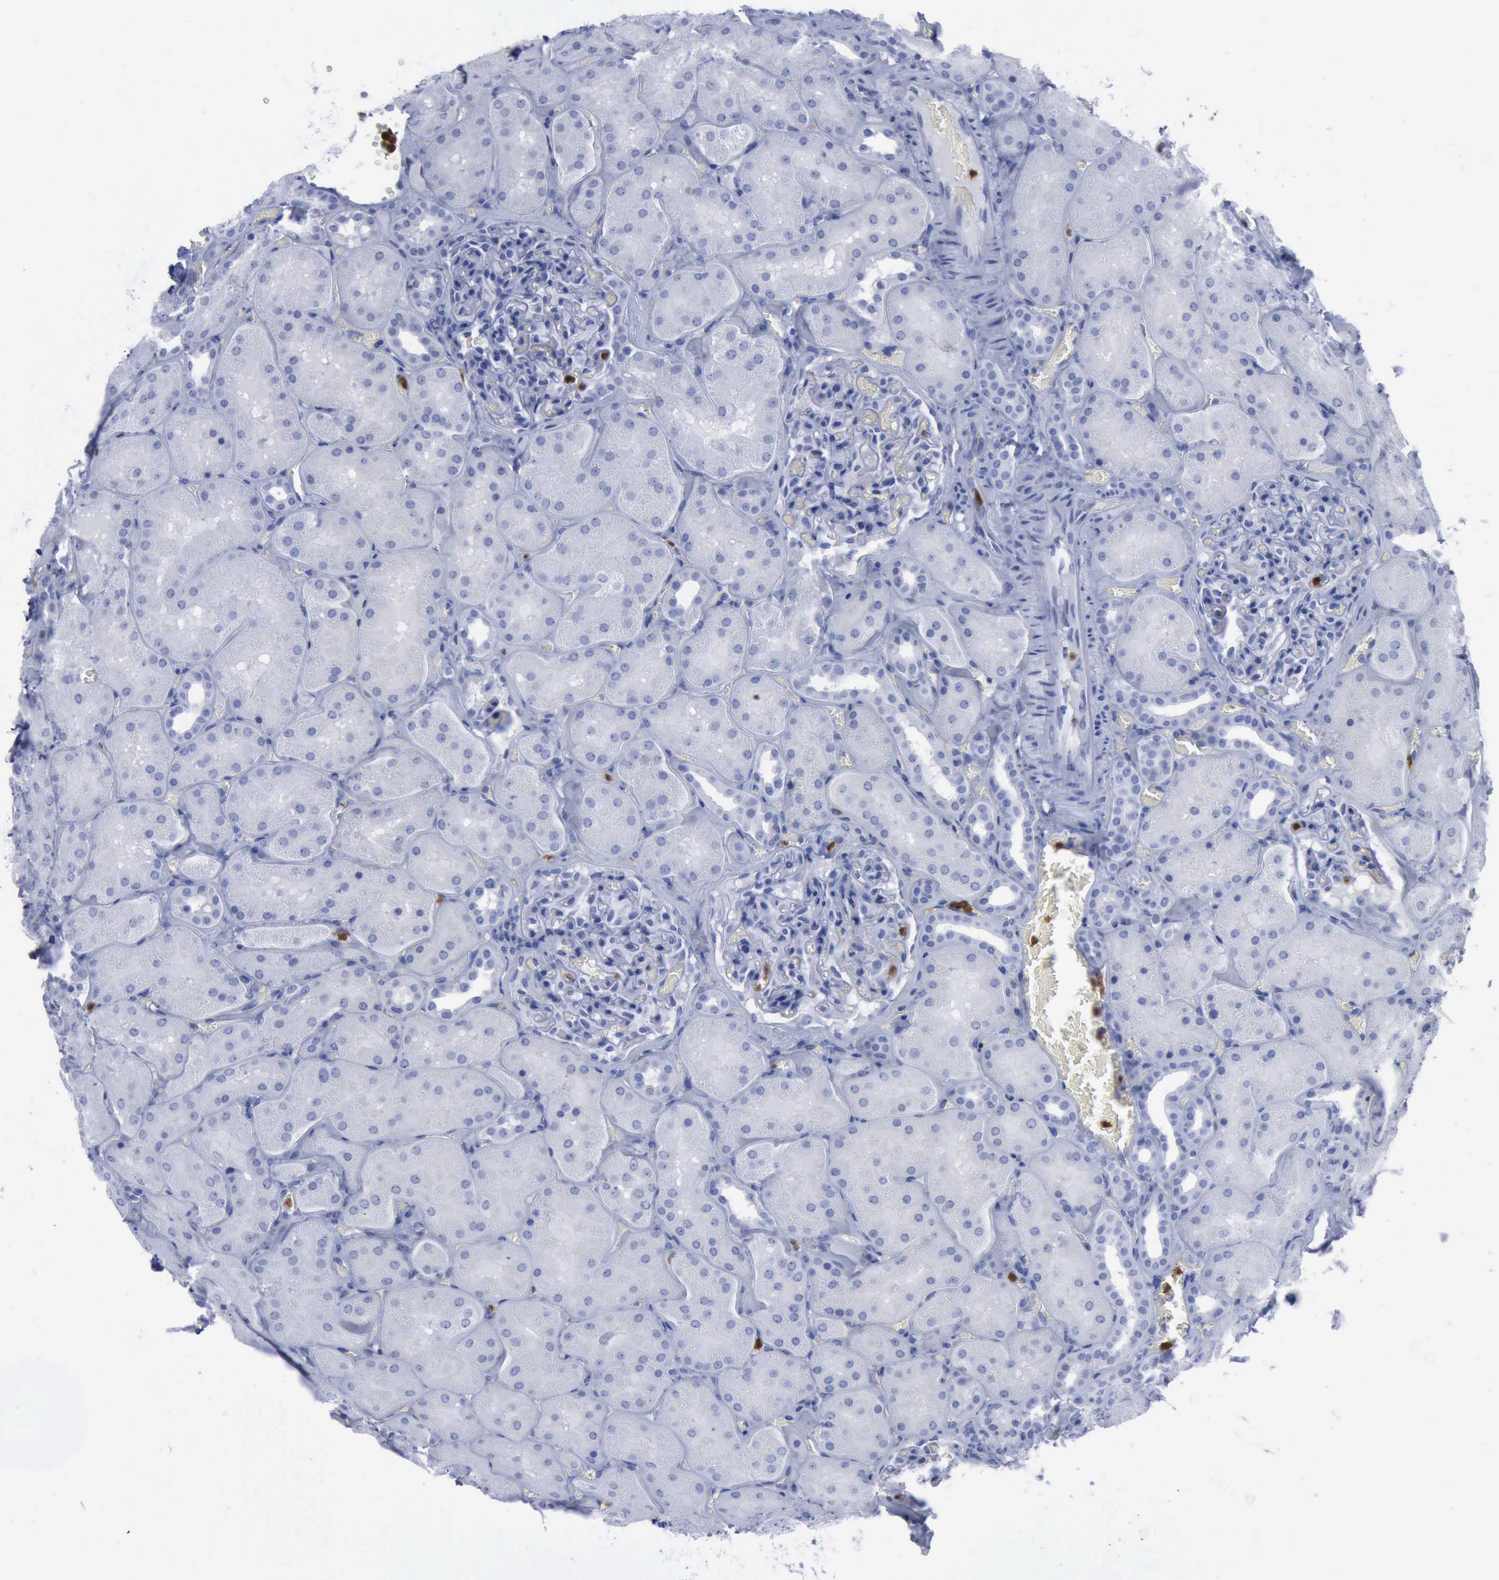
{"staining": {"intensity": "negative", "quantity": "none", "location": "none"}, "tissue": "kidney", "cell_type": "Cells in glomeruli", "image_type": "normal", "snomed": [{"axis": "morphology", "description": "Normal tissue, NOS"}, {"axis": "topography", "description": "Kidney"}], "caption": "Normal kidney was stained to show a protein in brown. There is no significant expression in cells in glomeruli. (Brightfield microscopy of DAB (3,3'-diaminobenzidine) immunohistochemistry at high magnification).", "gene": "CSTA", "patient": {"sex": "male", "age": 28}}